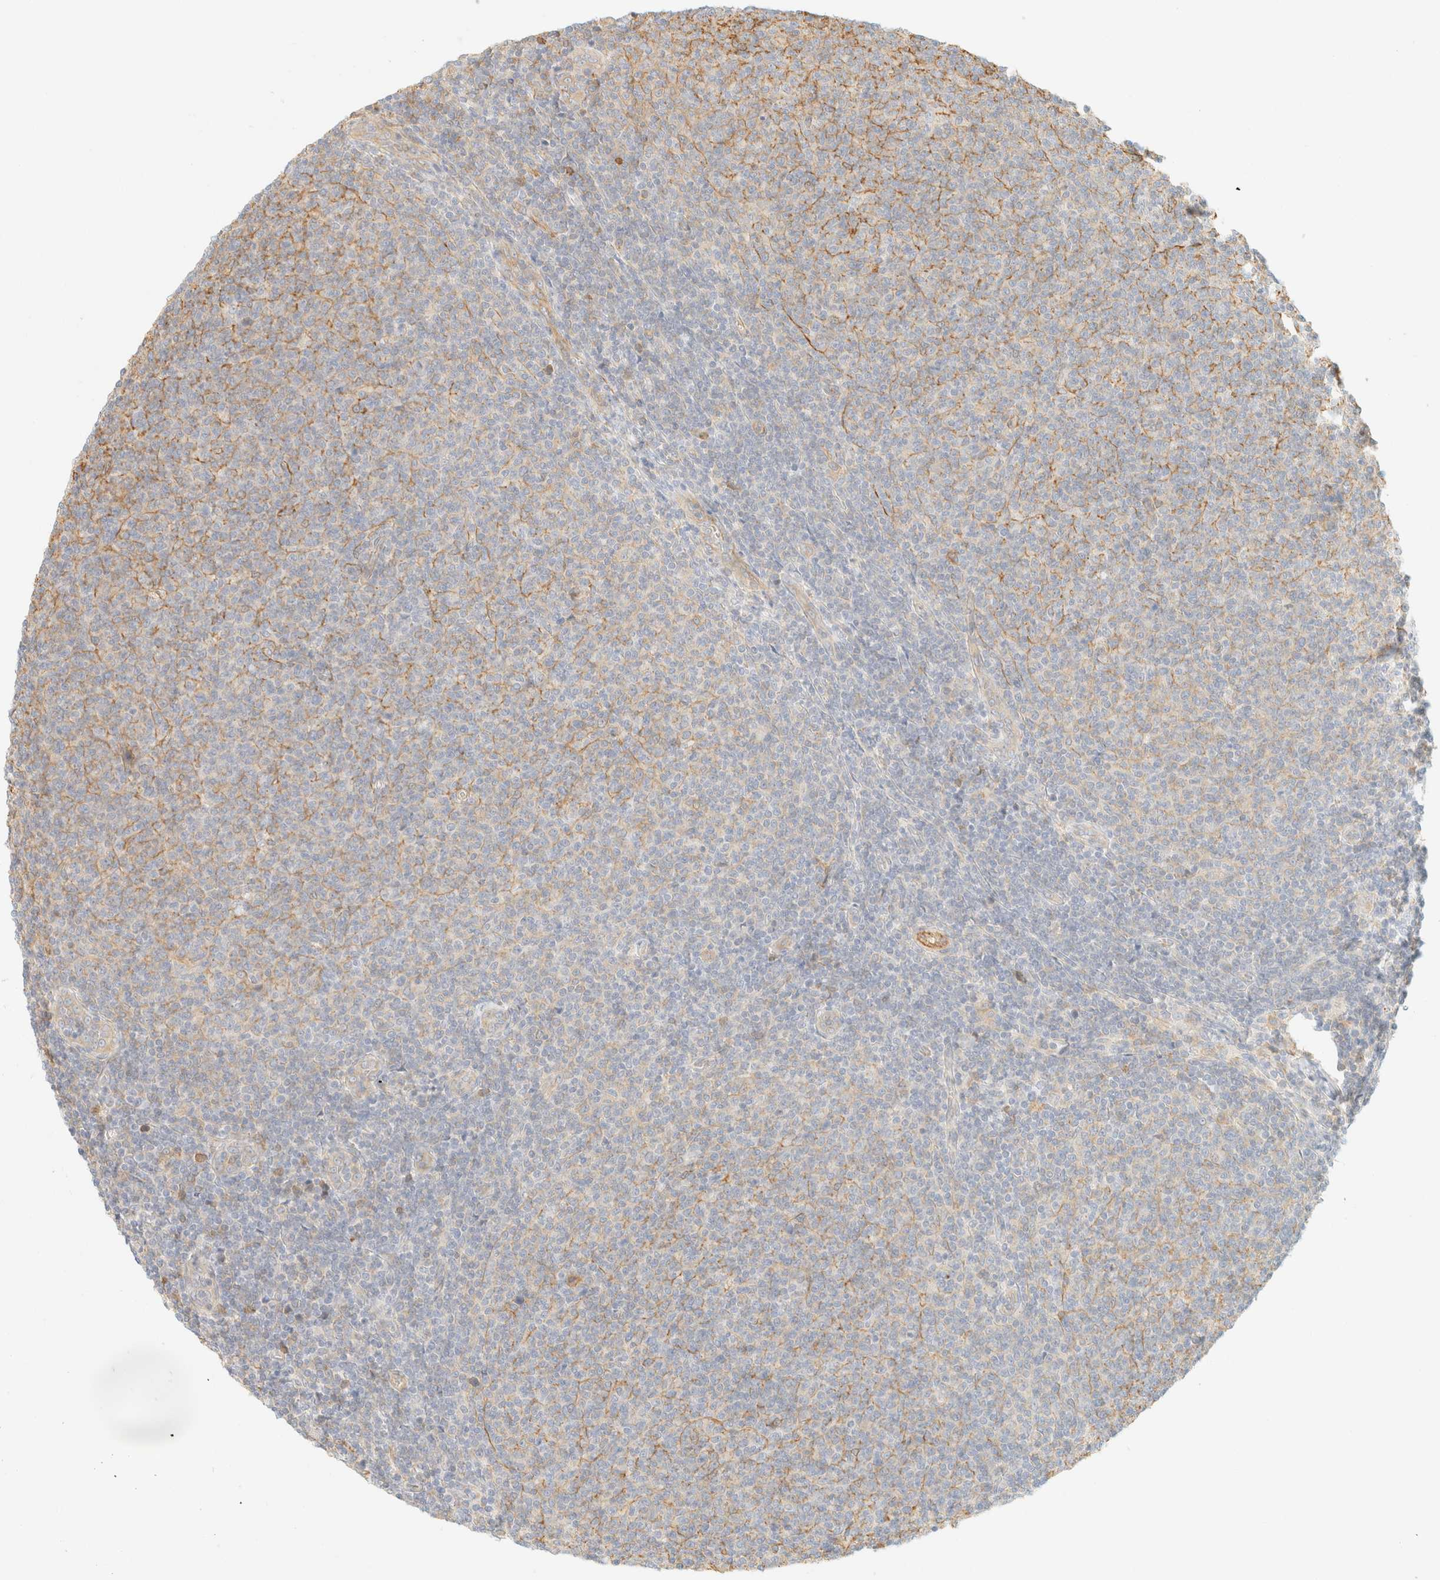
{"staining": {"intensity": "weak", "quantity": "25%-75%", "location": "cytoplasmic/membranous"}, "tissue": "lymphoma", "cell_type": "Tumor cells", "image_type": "cancer", "snomed": [{"axis": "morphology", "description": "Malignant lymphoma, non-Hodgkin's type, Low grade"}, {"axis": "topography", "description": "Lymph node"}], "caption": "Malignant lymphoma, non-Hodgkin's type (low-grade) tissue reveals weak cytoplasmic/membranous positivity in about 25%-75% of tumor cells, visualized by immunohistochemistry.", "gene": "OTOP2", "patient": {"sex": "male", "age": 66}}